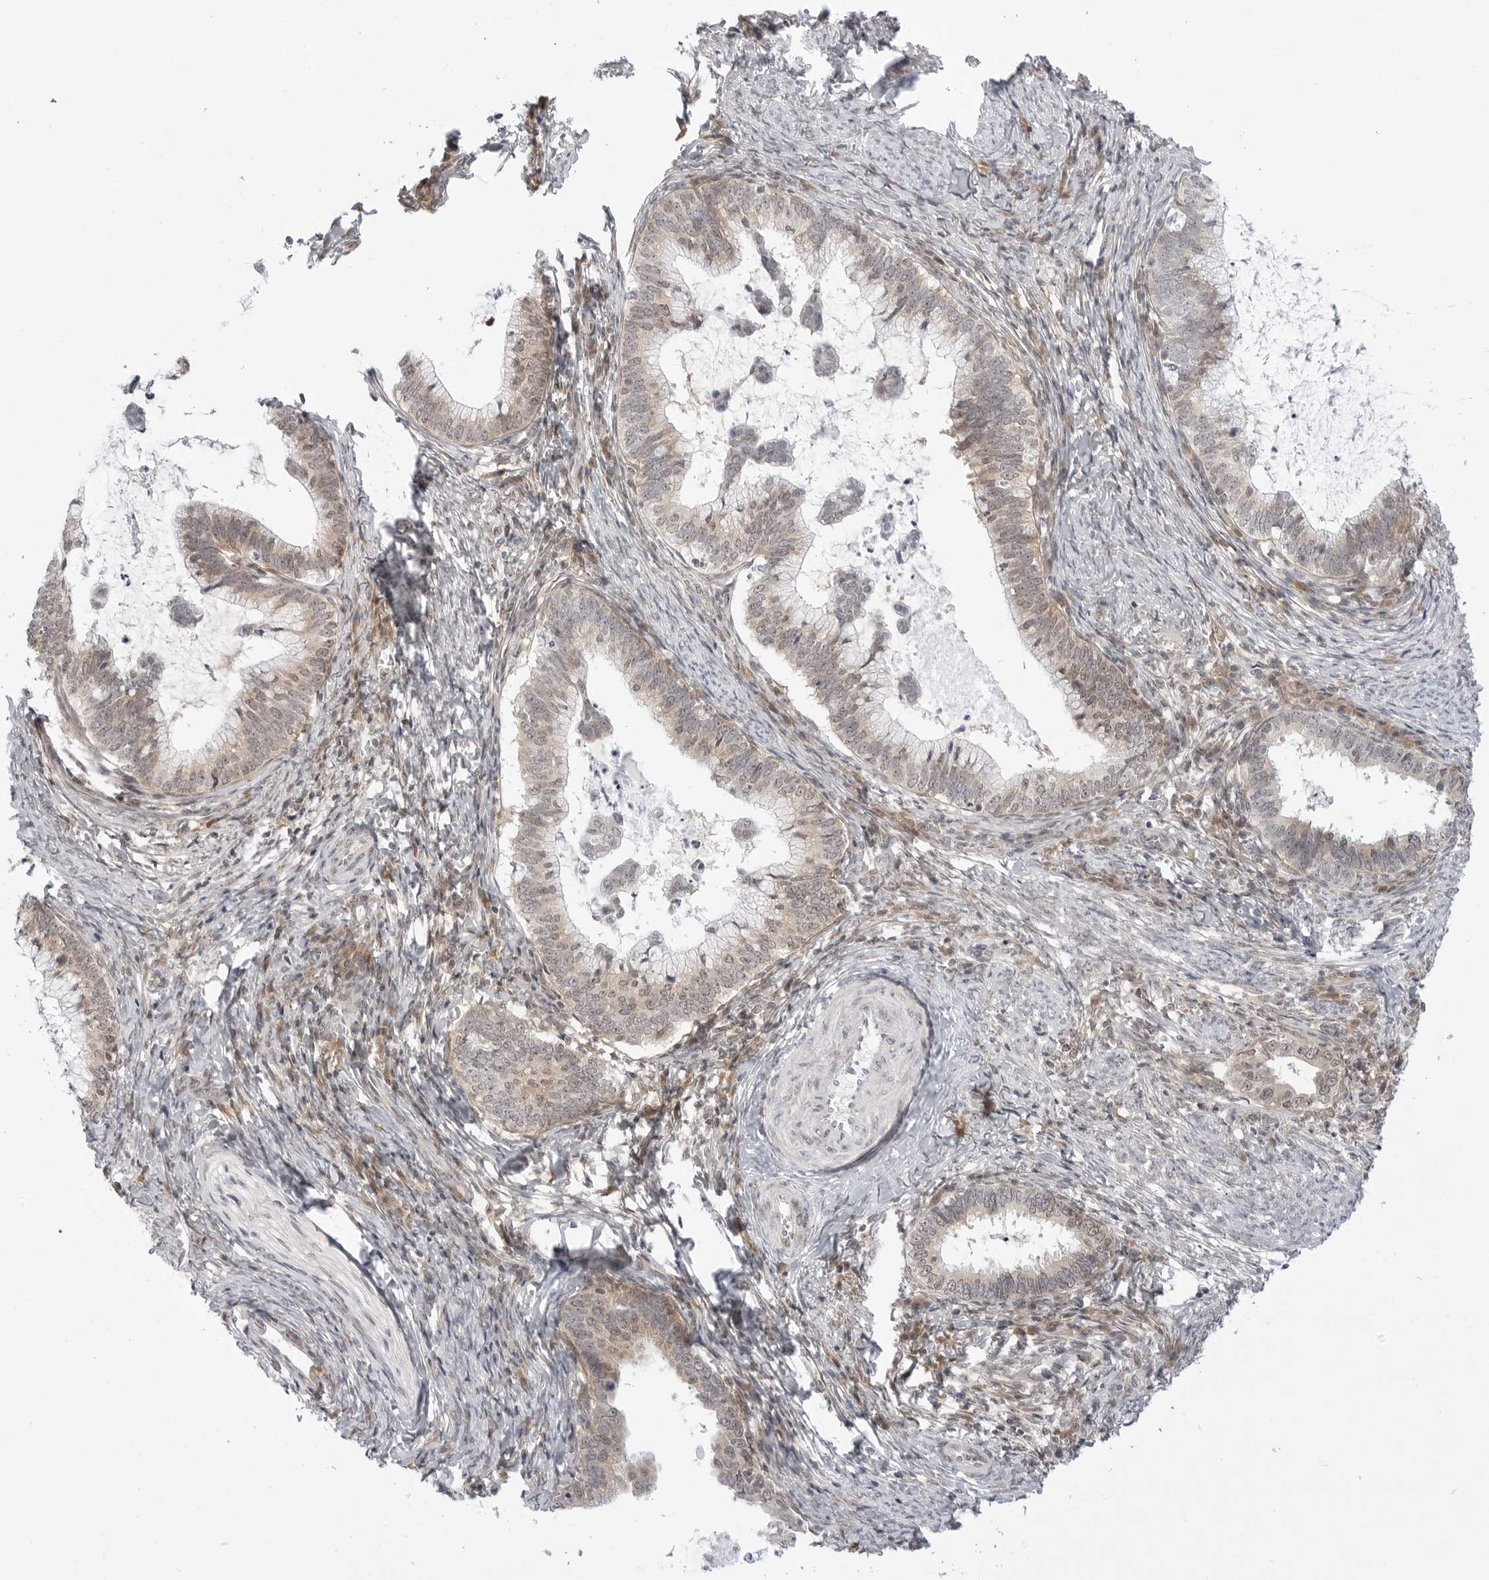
{"staining": {"intensity": "weak", "quantity": "25%-75%", "location": "cytoplasmic/membranous"}, "tissue": "cervical cancer", "cell_type": "Tumor cells", "image_type": "cancer", "snomed": [{"axis": "morphology", "description": "Adenocarcinoma, NOS"}, {"axis": "topography", "description": "Cervix"}], "caption": "The immunohistochemical stain shows weak cytoplasmic/membranous staining in tumor cells of cervical cancer tissue.", "gene": "PPP2R5C", "patient": {"sex": "female", "age": 36}}